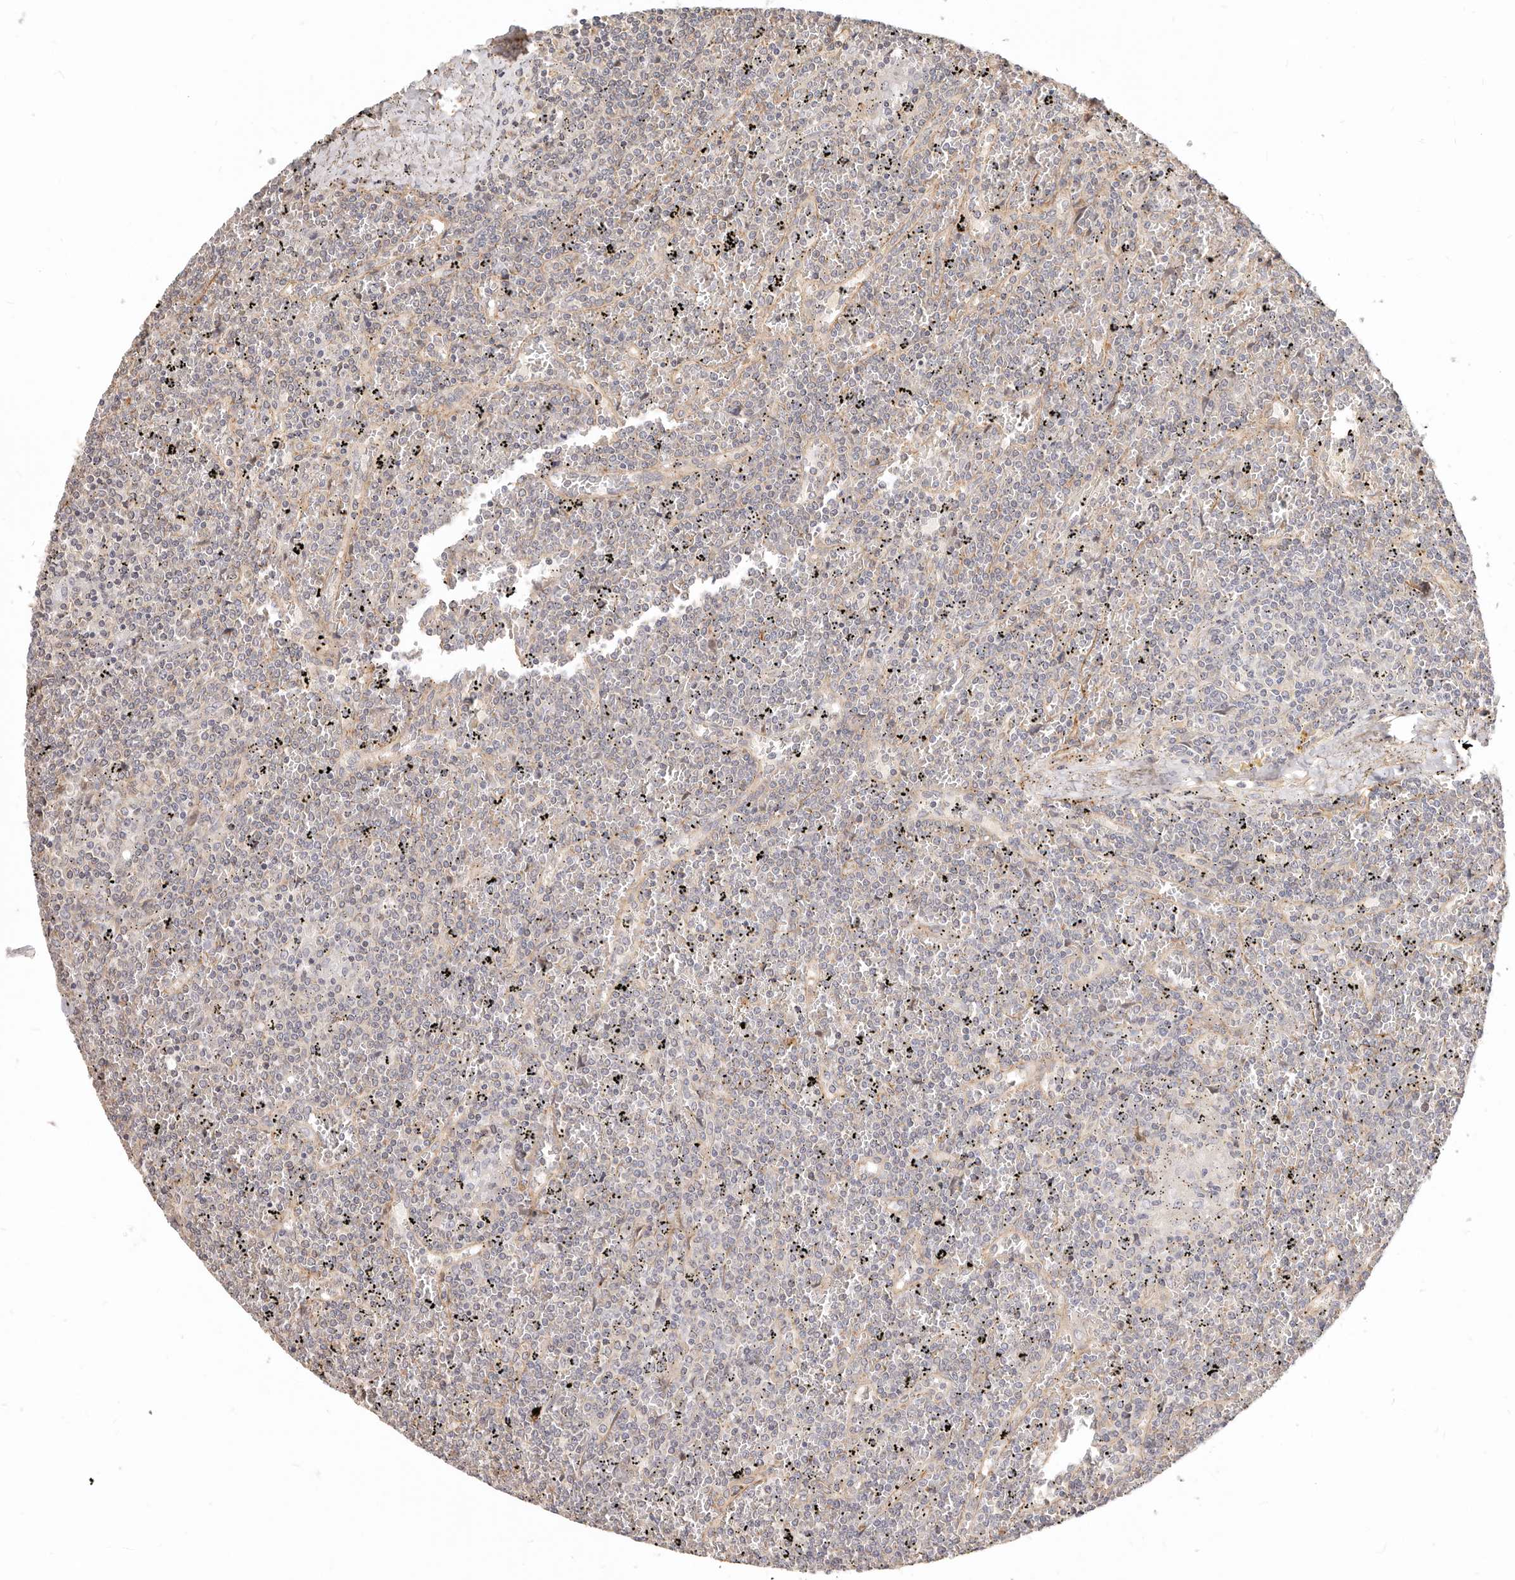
{"staining": {"intensity": "negative", "quantity": "none", "location": "none"}, "tissue": "lymphoma", "cell_type": "Tumor cells", "image_type": "cancer", "snomed": [{"axis": "morphology", "description": "Malignant lymphoma, non-Hodgkin's type, Low grade"}, {"axis": "topography", "description": "Spleen"}], "caption": "This is a histopathology image of immunohistochemistry (IHC) staining of low-grade malignant lymphoma, non-Hodgkin's type, which shows no positivity in tumor cells. The staining is performed using DAB brown chromogen with nuclei counter-stained in using hematoxylin.", "gene": "ZRANB1", "patient": {"sex": "female", "age": 19}}